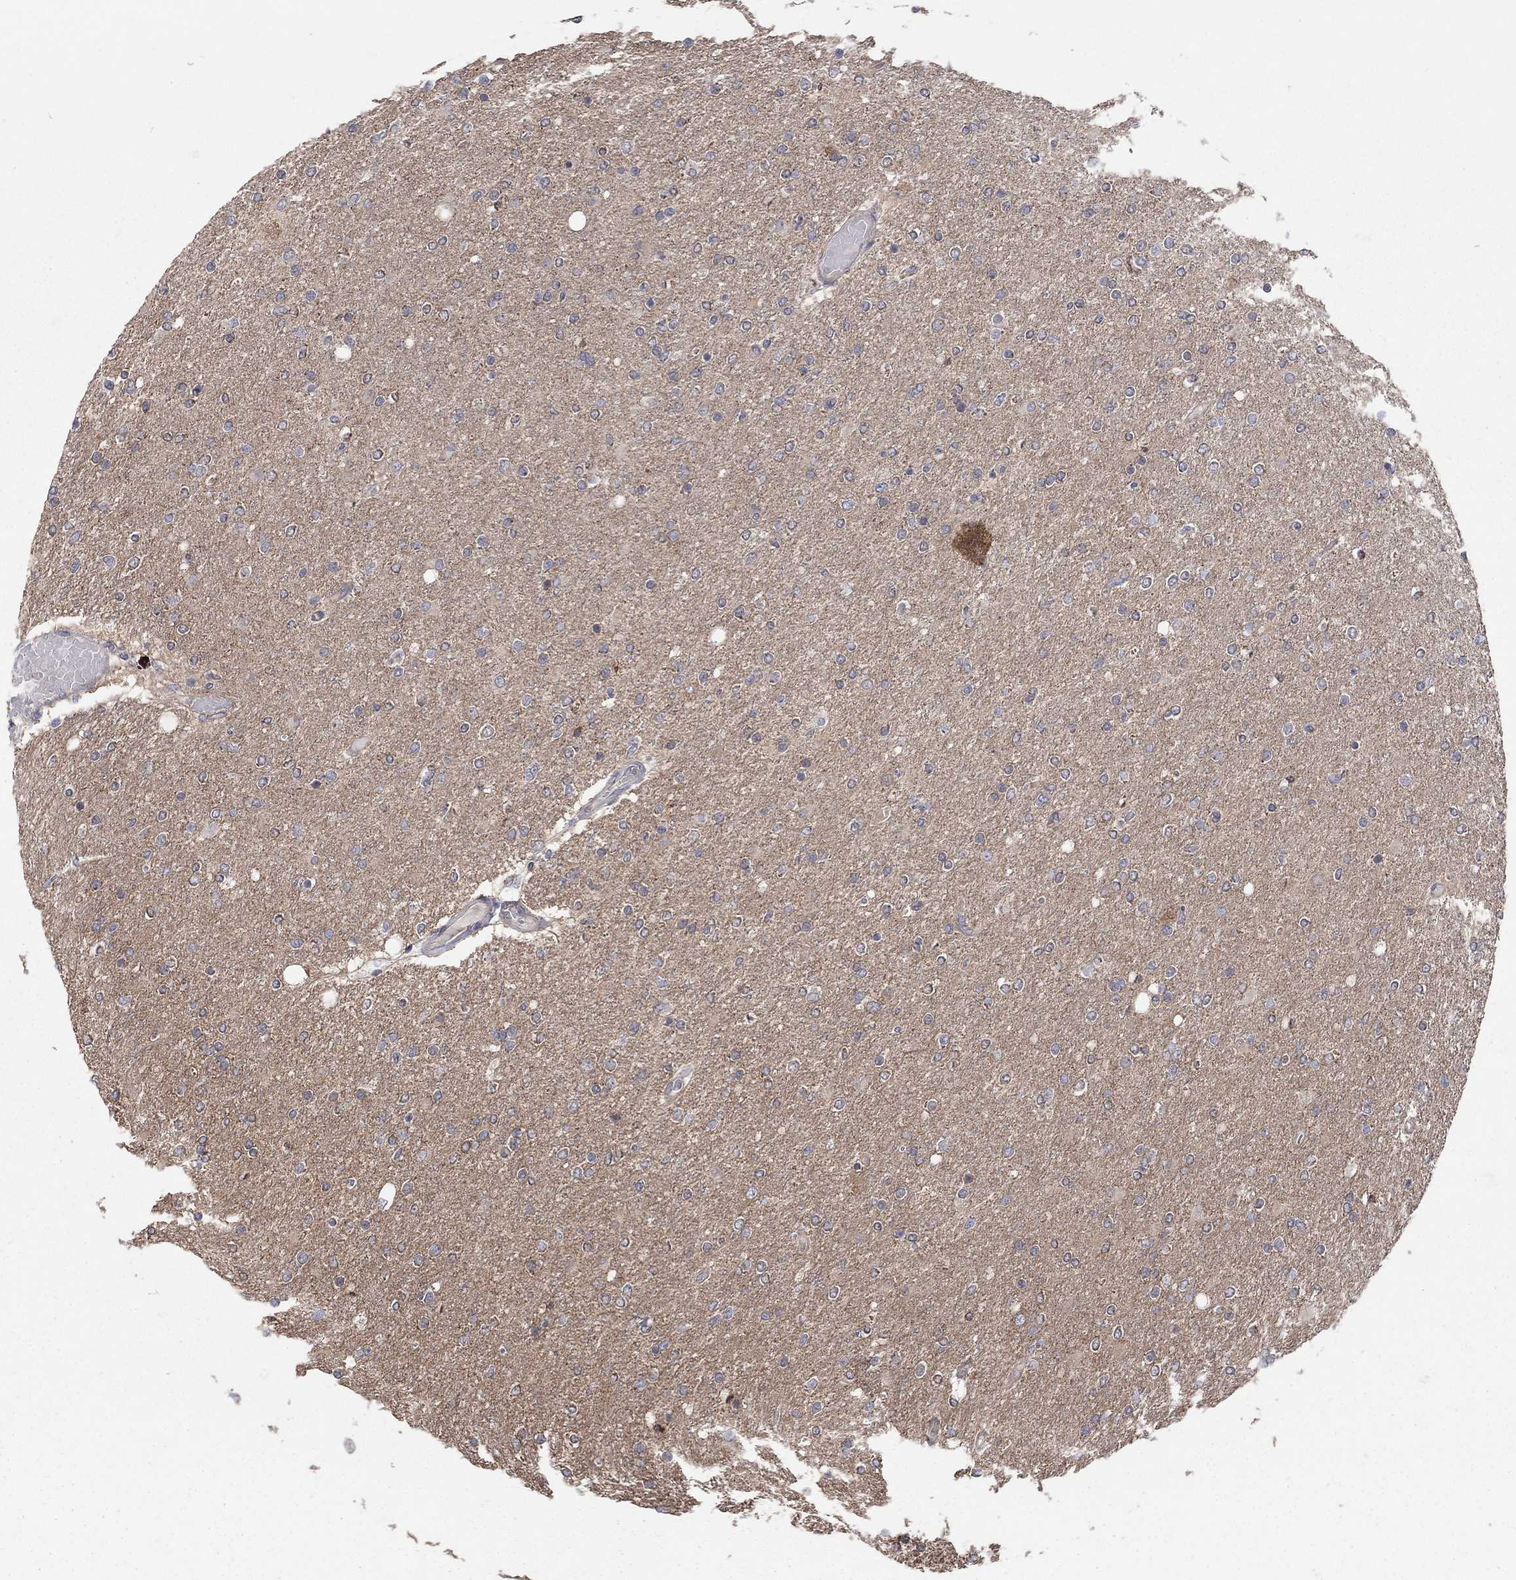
{"staining": {"intensity": "moderate", "quantity": "<25%", "location": "cytoplasmic/membranous"}, "tissue": "glioma", "cell_type": "Tumor cells", "image_type": "cancer", "snomed": [{"axis": "morphology", "description": "Glioma, malignant, High grade"}, {"axis": "topography", "description": "Cerebral cortex"}], "caption": "Glioma tissue displays moderate cytoplasmic/membranous positivity in about <25% of tumor cells, visualized by immunohistochemistry.", "gene": "WASF3", "patient": {"sex": "male", "age": 70}}